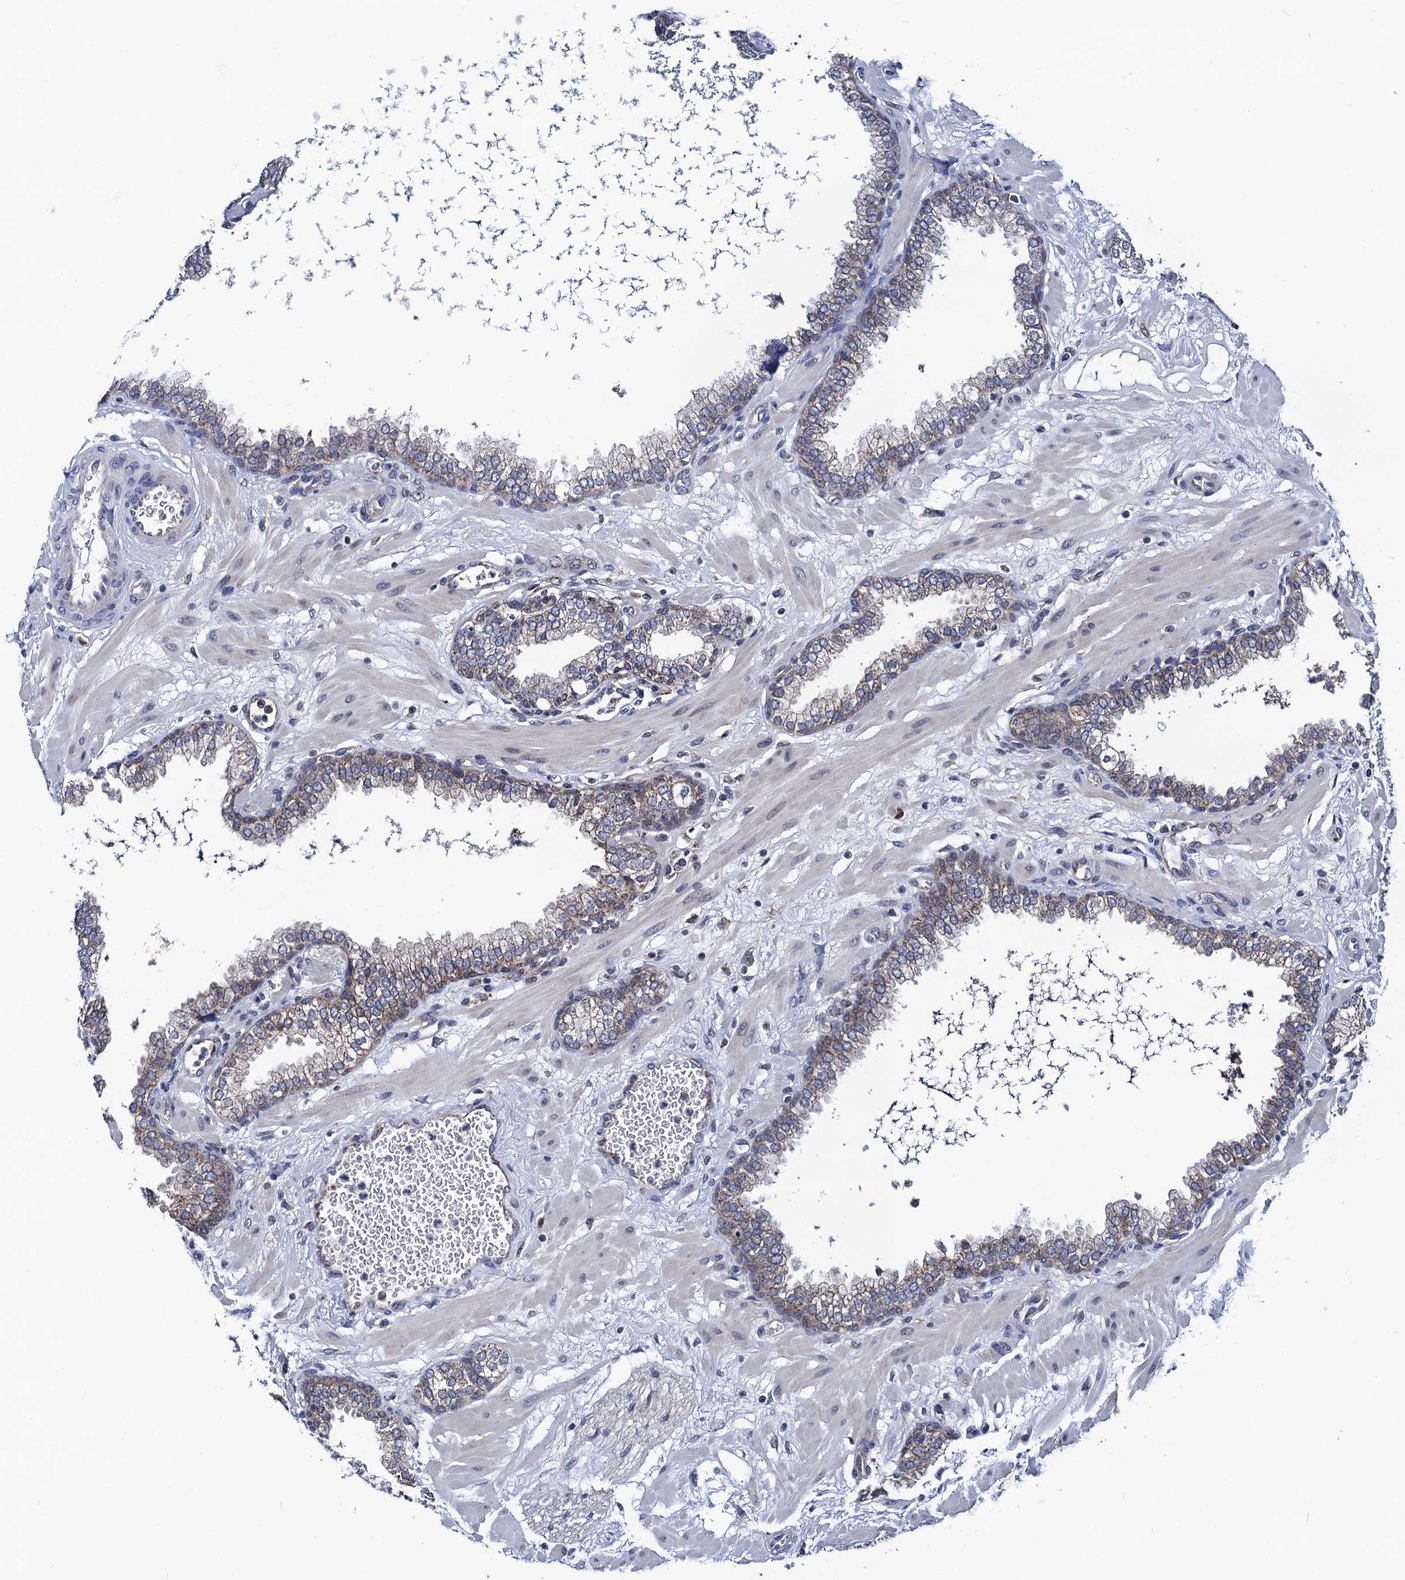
{"staining": {"intensity": "moderate", "quantity": "25%-75%", "location": "cytoplasmic/membranous"}, "tissue": "prostate", "cell_type": "Glandular cells", "image_type": "normal", "snomed": [{"axis": "morphology", "description": "Normal tissue, NOS"}, {"axis": "morphology", "description": "Urothelial carcinoma, Low grade"}, {"axis": "topography", "description": "Urinary bladder"}, {"axis": "topography", "description": "Prostate"}], "caption": "Protein staining exhibits moderate cytoplasmic/membranous staining in approximately 25%-75% of glandular cells in normal prostate.", "gene": "PTCD3", "patient": {"sex": "male", "age": 60}}